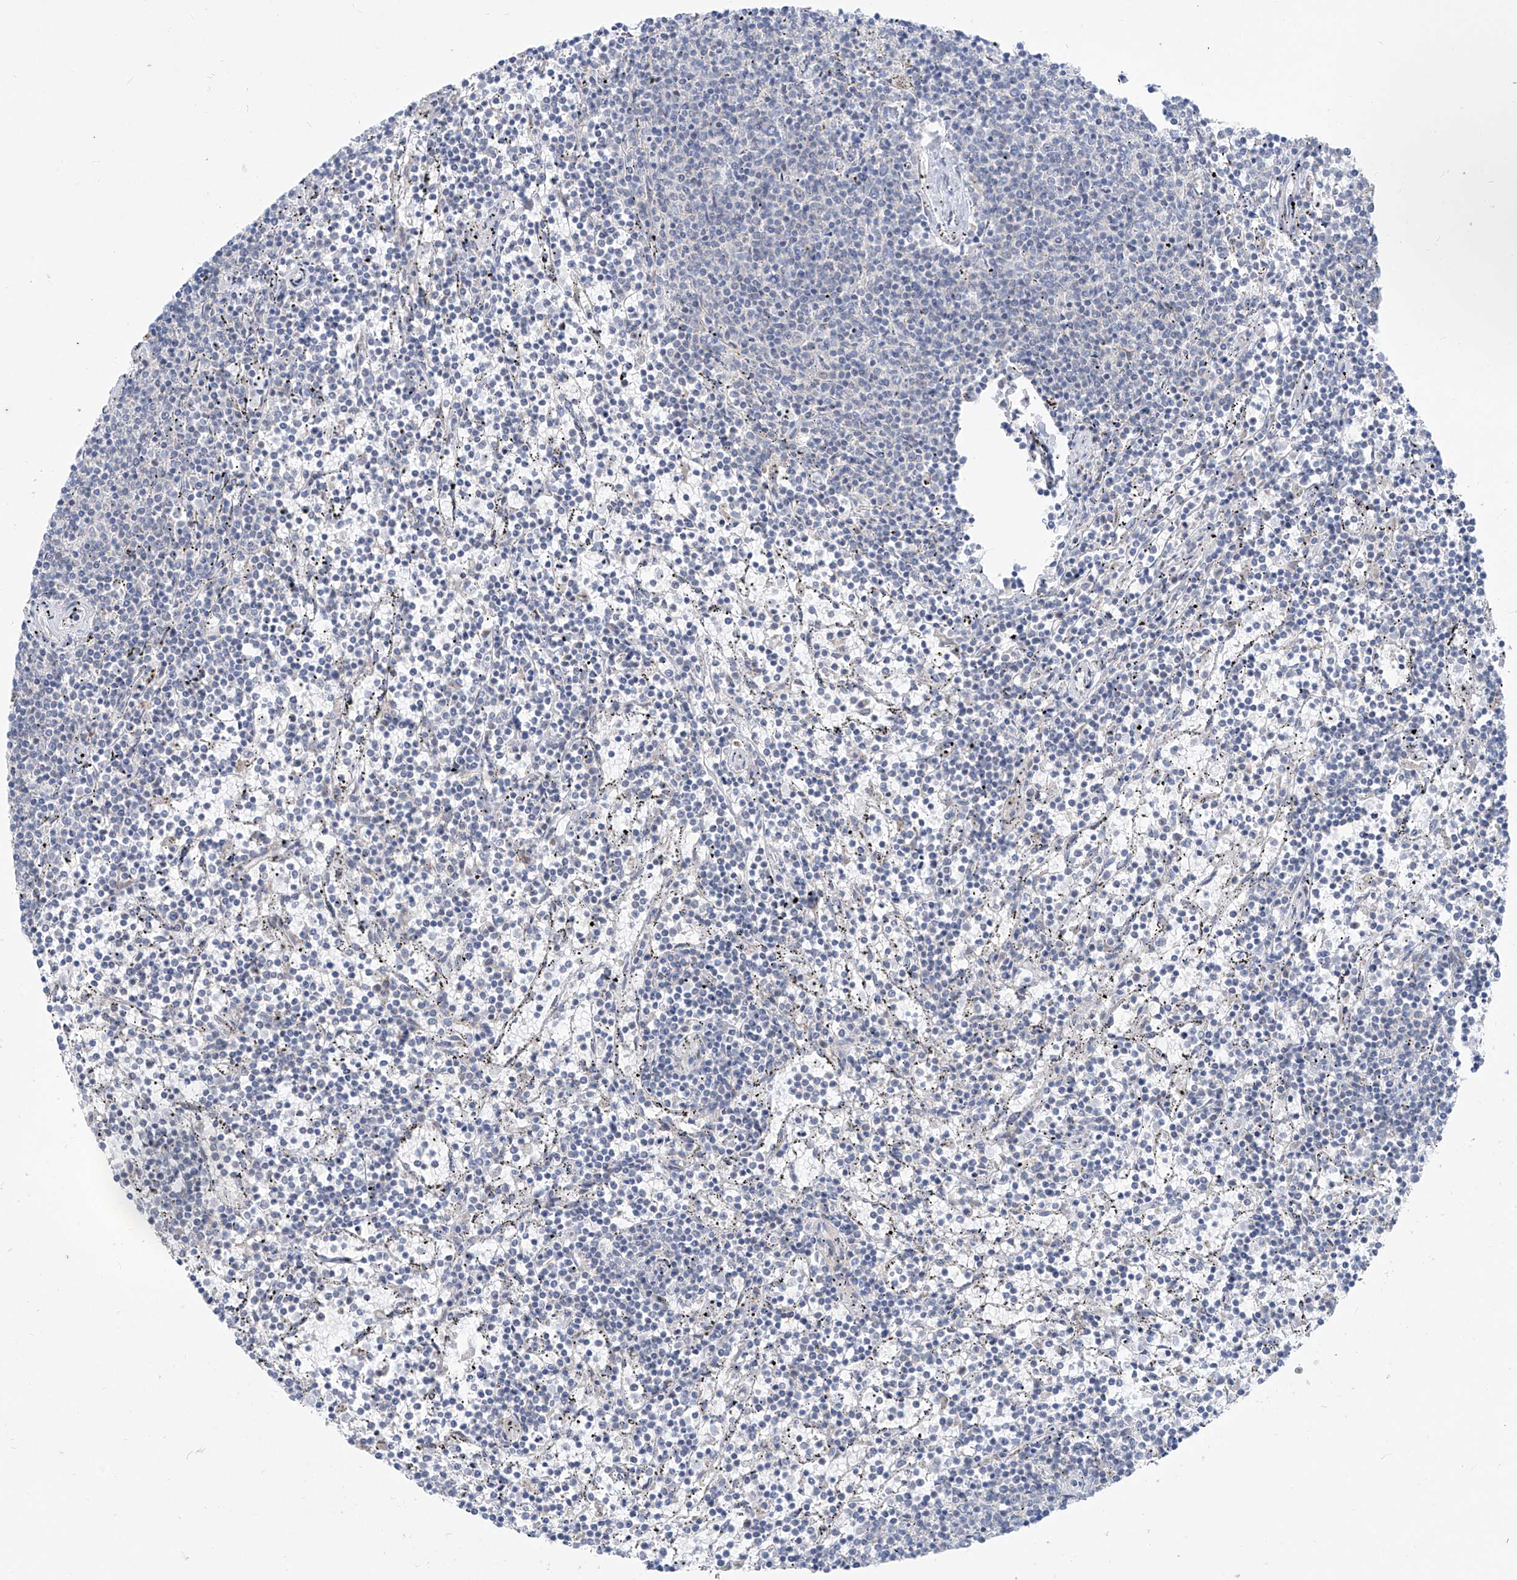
{"staining": {"intensity": "negative", "quantity": "none", "location": "none"}, "tissue": "lymphoma", "cell_type": "Tumor cells", "image_type": "cancer", "snomed": [{"axis": "morphology", "description": "Malignant lymphoma, non-Hodgkin's type, Low grade"}, {"axis": "topography", "description": "Spleen"}], "caption": "IHC photomicrograph of neoplastic tissue: human lymphoma stained with DAB (3,3'-diaminobenzidine) shows no significant protein positivity in tumor cells.", "gene": "KRTAP25-1", "patient": {"sex": "female", "age": 50}}